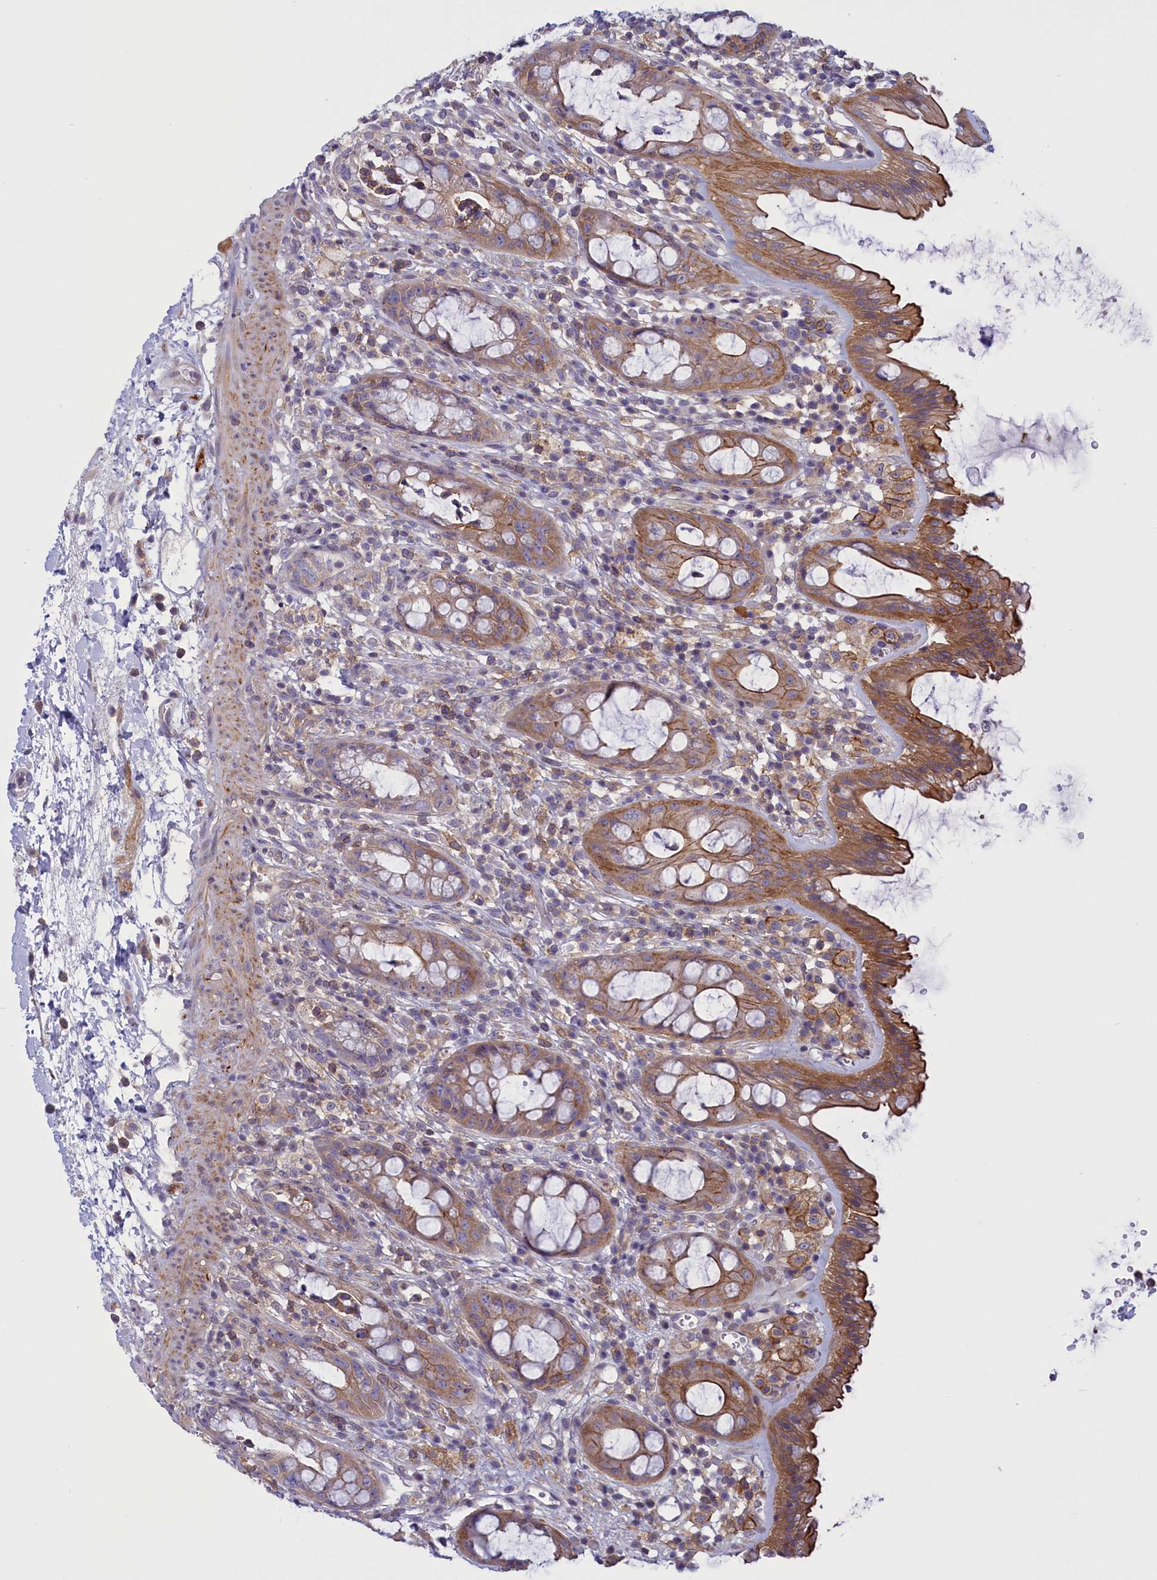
{"staining": {"intensity": "moderate", "quantity": ">75%", "location": "cytoplasmic/membranous"}, "tissue": "rectum", "cell_type": "Glandular cells", "image_type": "normal", "snomed": [{"axis": "morphology", "description": "Normal tissue, NOS"}, {"axis": "topography", "description": "Rectum"}], "caption": "Glandular cells demonstrate medium levels of moderate cytoplasmic/membranous expression in approximately >75% of cells in benign rectum.", "gene": "CORO2A", "patient": {"sex": "female", "age": 57}}